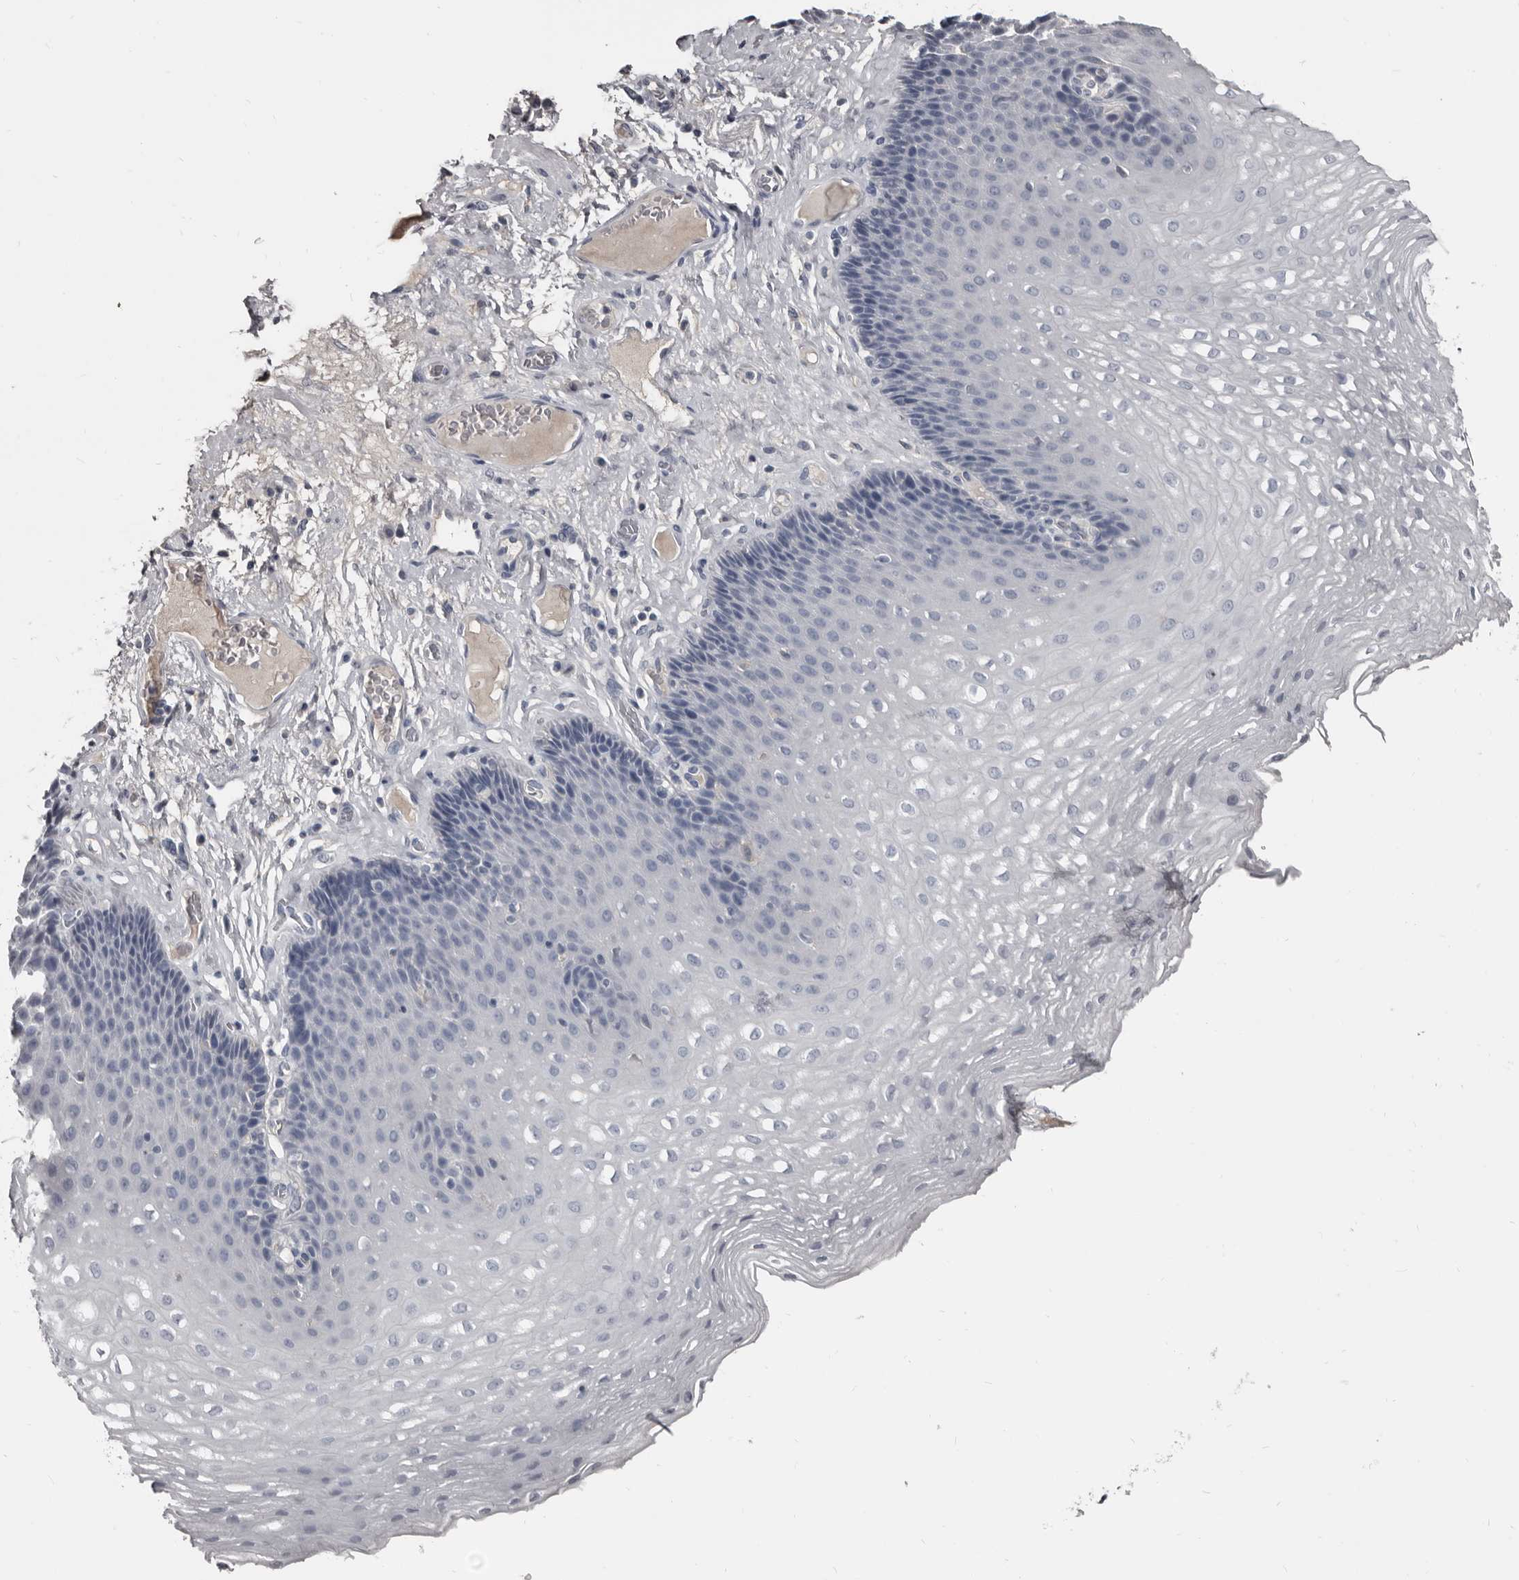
{"staining": {"intensity": "weak", "quantity": "<25%", "location": "cytoplasmic/membranous"}, "tissue": "esophagus", "cell_type": "Squamous epithelial cells", "image_type": "normal", "snomed": [{"axis": "morphology", "description": "Normal tissue, NOS"}, {"axis": "topography", "description": "Esophagus"}], "caption": "Squamous epithelial cells are negative for brown protein staining in benign esophagus. The staining is performed using DAB brown chromogen with nuclei counter-stained in using hematoxylin.", "gene": "GREB1", "patient": {"sex": "female", "age": 66}}